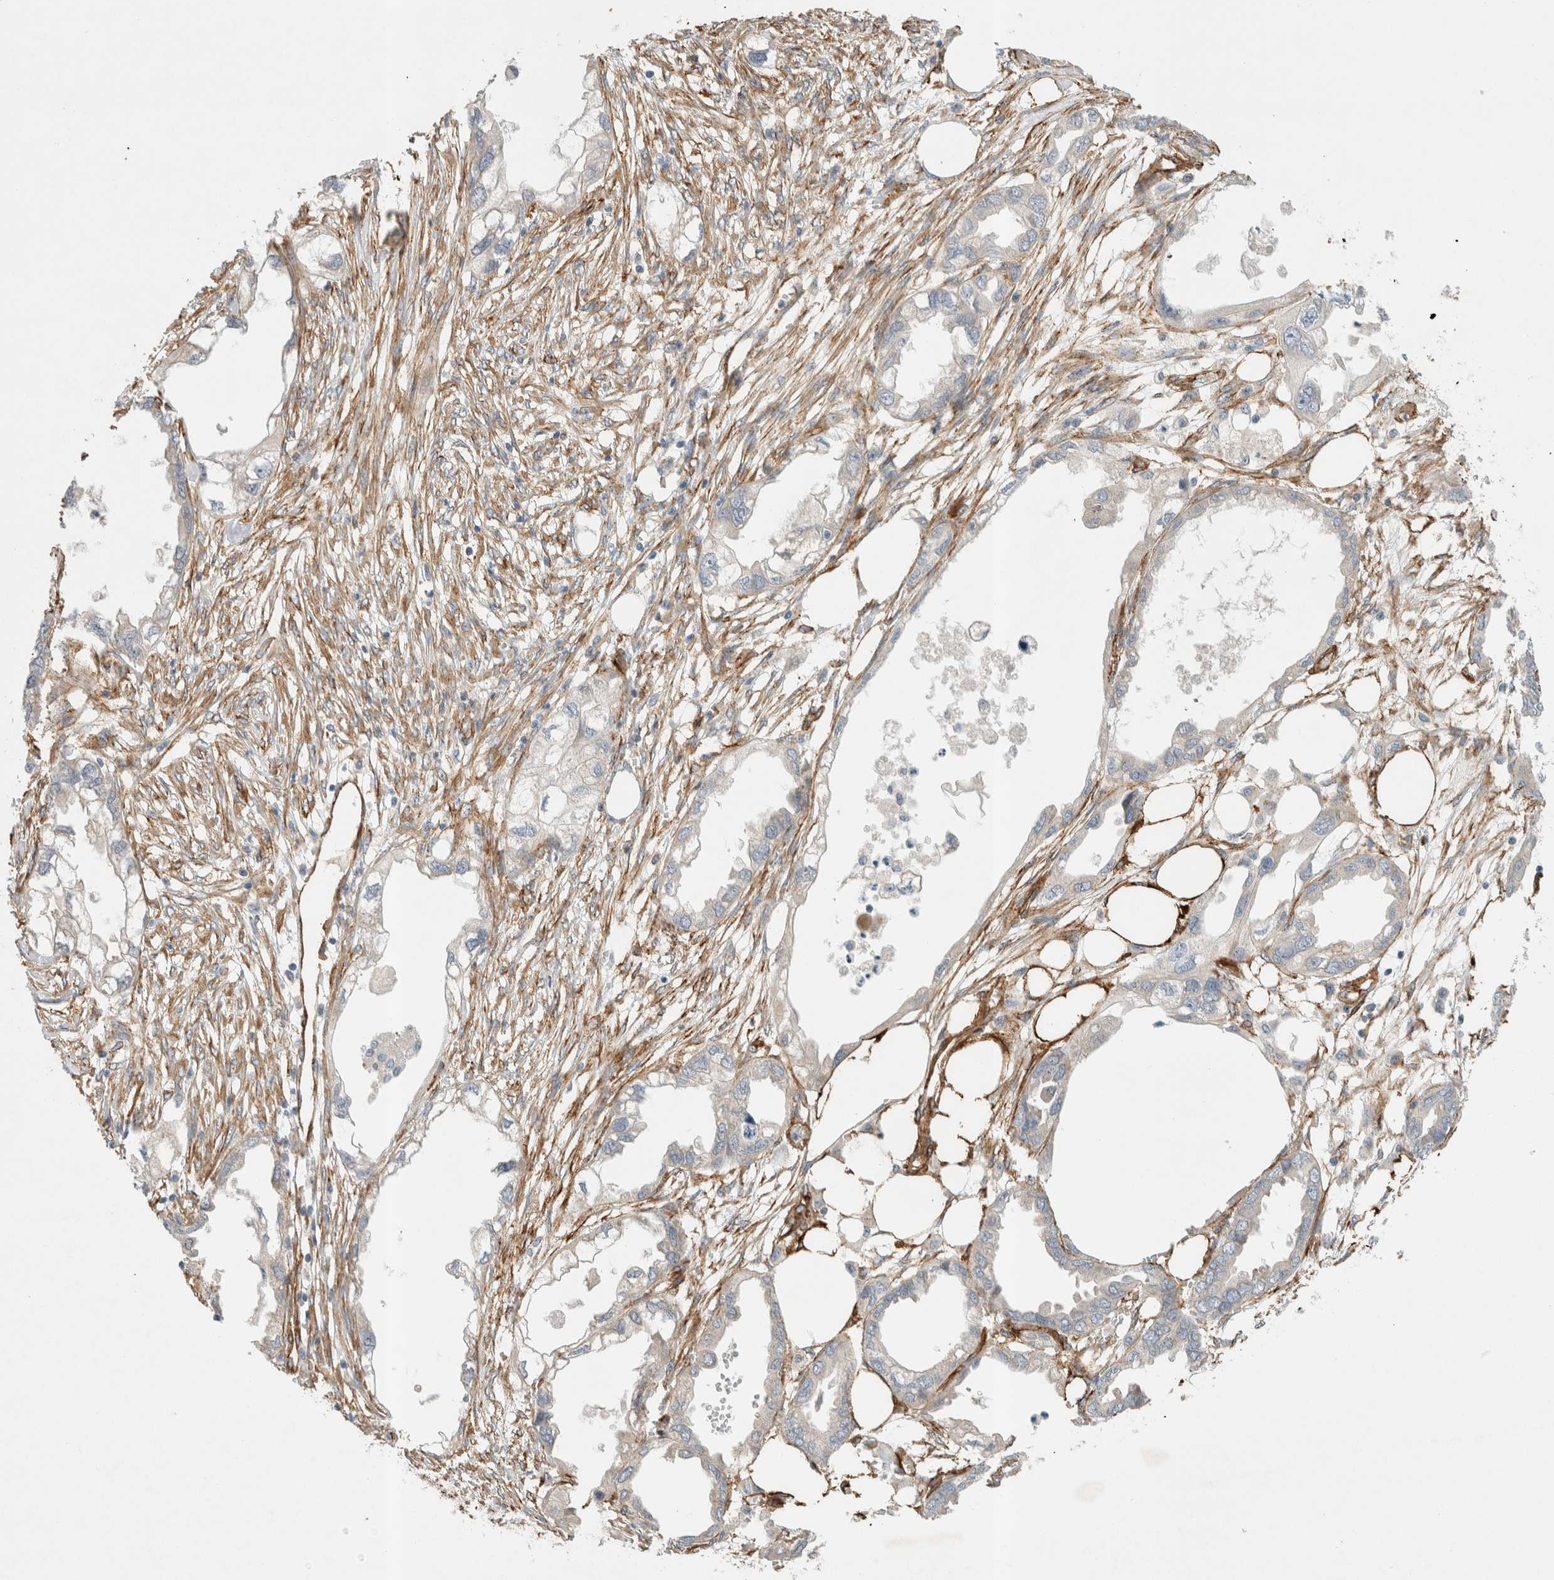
{"staining": {"intensity": "negative", "quantity": "none", "location": "none"}, "tissue": "endometrial cancer", "cell_type": "Tumor cells", "image_type": "cancer", "snomed": [{"axis": "morphology", "description": "Adenocarcinoma, NOS"}, {"axis": "morphology", "description": "Adenocarcinoma, metastatic, NOS"}, {"axis": "topography", "description": "Adipose tissue"}, {"axis": "topography", "description": "Endometrium"}], "caption": "Endometrial adenocarcinoma was stained to show a protein in brown. There is no significant positivity in tumor cells.", "gene": "JMJD4", "patient": {"sex": "female", "age": 67}}